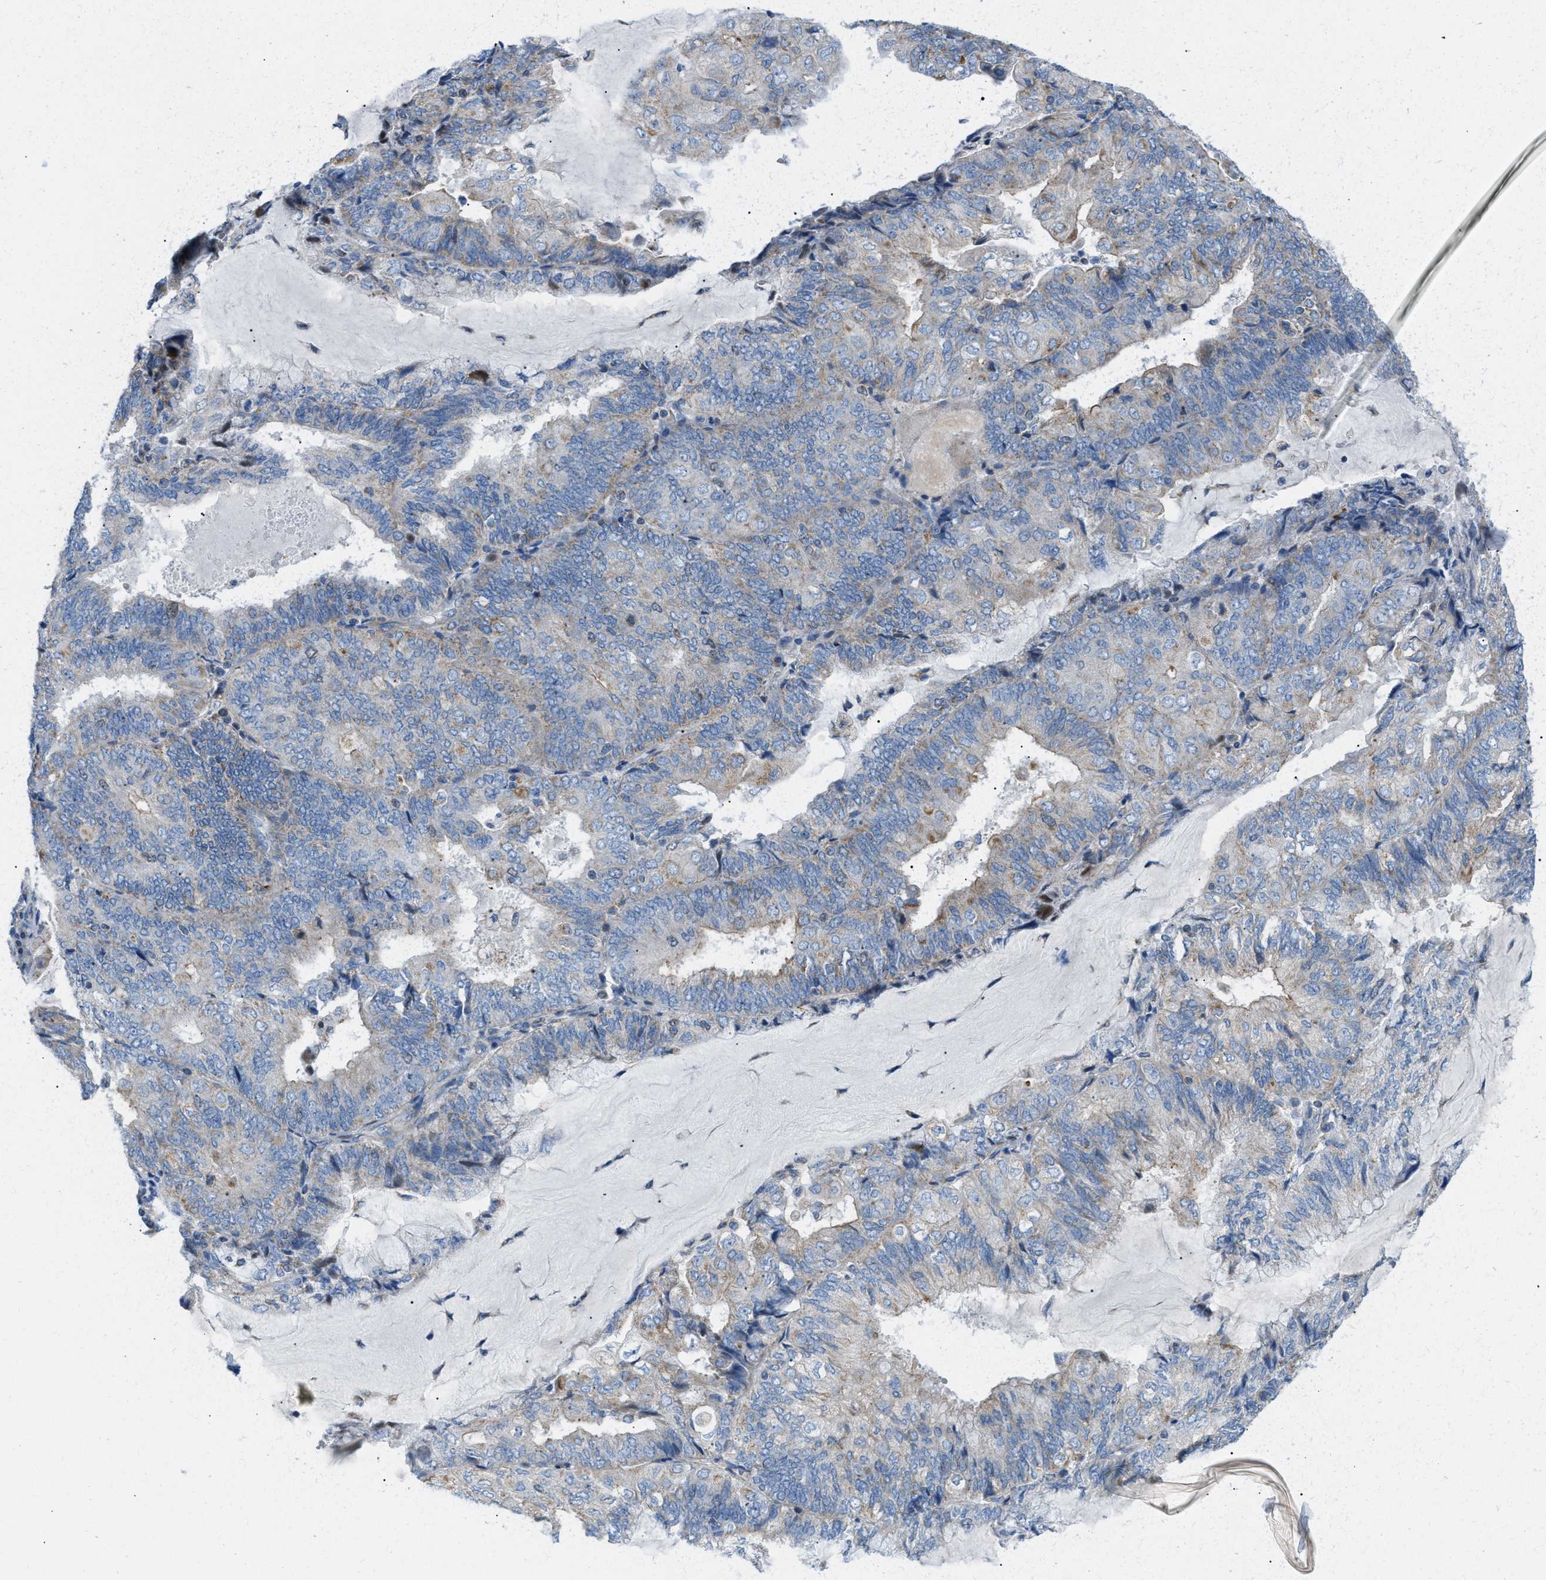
{"staining": {"intensity": "weak", "quantity": "<25%", "location": "cytoplasmic/membranous"}, "tissue": "endometrial cancer", "cell_type": "Tumor cells", "image_type": "cancer", "snomed": [{"axis": "morphology", "description": "Adenocarcinoma, NOS"}, {"axis": "topography", "description": "Endometrium"}], "caption": "Endometrial adenocarcinoma stained for a protein using immunohistochemistry shows no staining tumor cells.", "gene": "JADE1", "patient": {"sex": "female", "age": 81}}